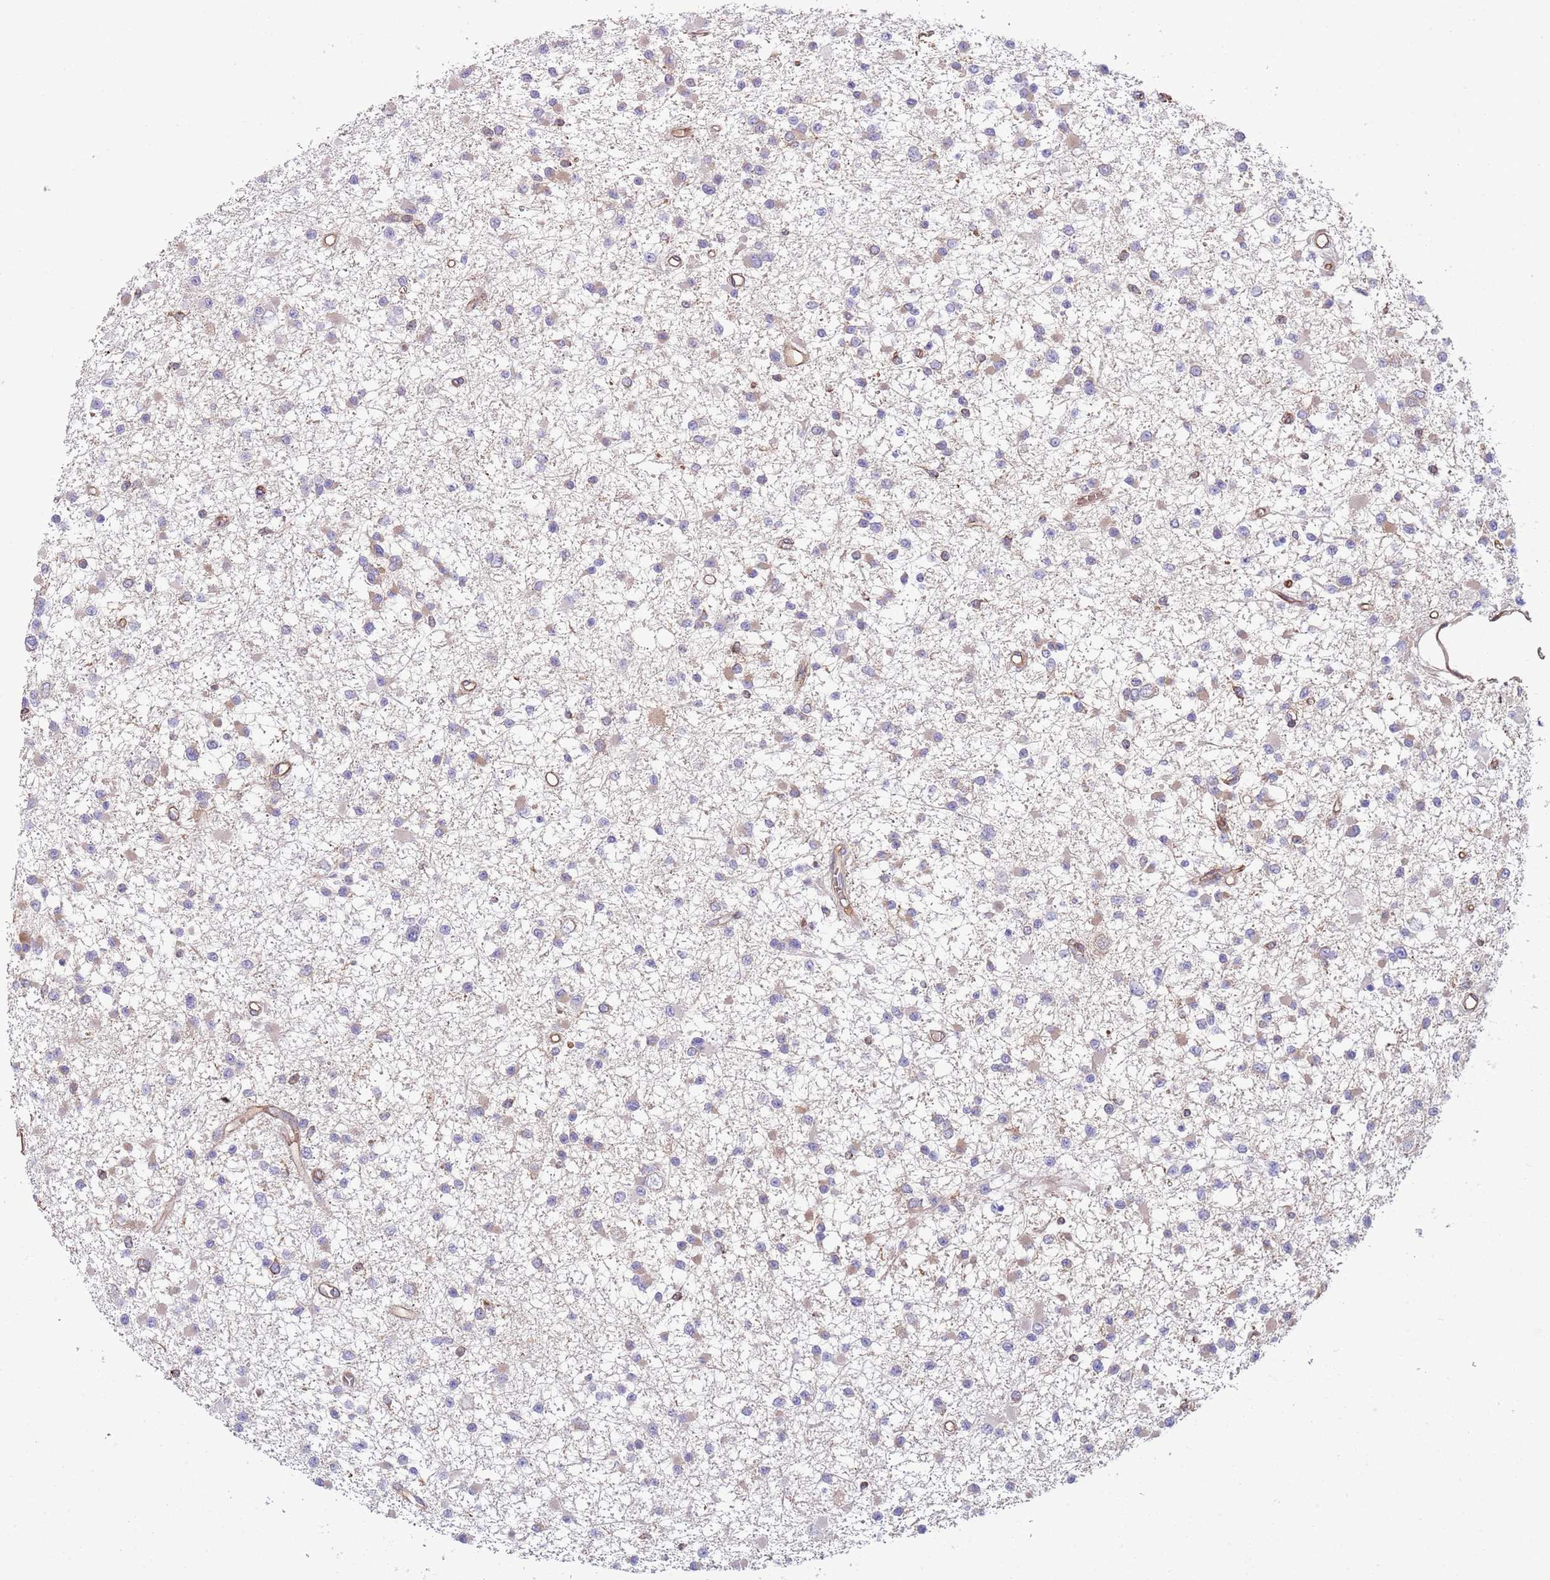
{"staining": {"intensity": "negative", "quantity": "none", "location": "none"}, "tissue": "glioma", "cell_type": "Tumor cells", "image_type": "cancer", "snomed": [{"axis": "morphology", "description": "Glioma, malignant, Low grade"}, {"axis": "topography", "description": "Brain"}], "caption": "IHC photomicrograph of neoplastic tissue: glioma stained with DAB (3,3'-diaminobenzidine) shows no significant protein positivity in tumor cells.", "gene": "KBTBD7", "patient": {"sex": "female", "age": 22}}